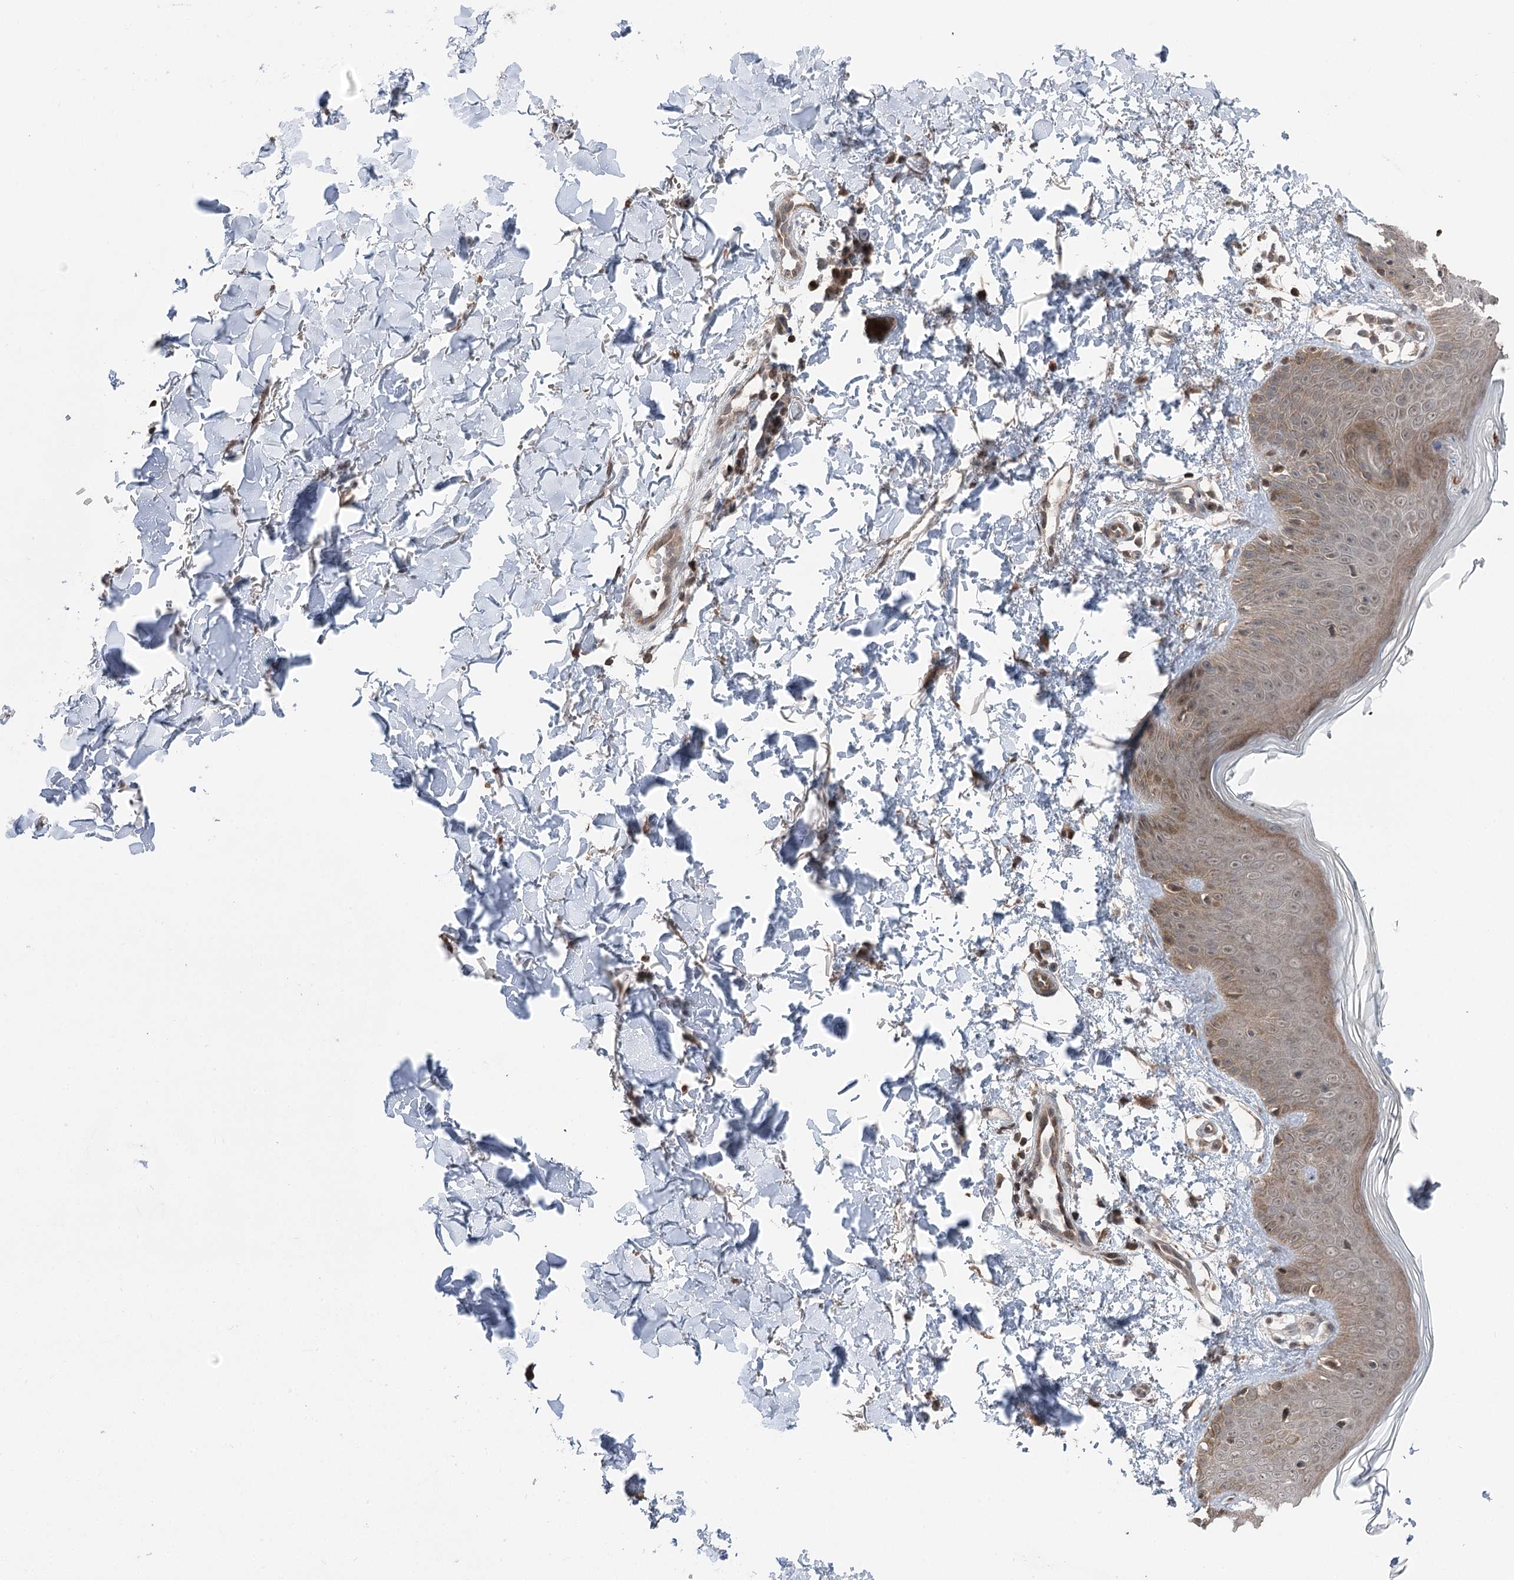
{"staining": {"intensity": "moderate", "quantity": ">75%", "location": "cytoplasmic/membranous,nuclear"}, "tissue": "skin", "cell_type": "Fibroblasts", "image_type": "normal", "snomed": [{"axis": "morphology", "description": "Normal tissue, NOS"}, {"axis": "topography", "description": "Skin"}], "caption": "High-magnification brightfield microscopy of normal skin stained with DAB (3,3'-diaminobenzidine) (brown) and counterstained with hematoxylin (blue). fibroblasts exhibit moderate cytoplasmic/membranous,nuclear staining is present in approximately>75% of cells. The protein of interest is stained brown, and the nuclei are stained in blue (DAB IHC with brightfield microscopy, high magnification).", "gene": "CCSER2", "patient": {"sex": "male", "age": 37}}